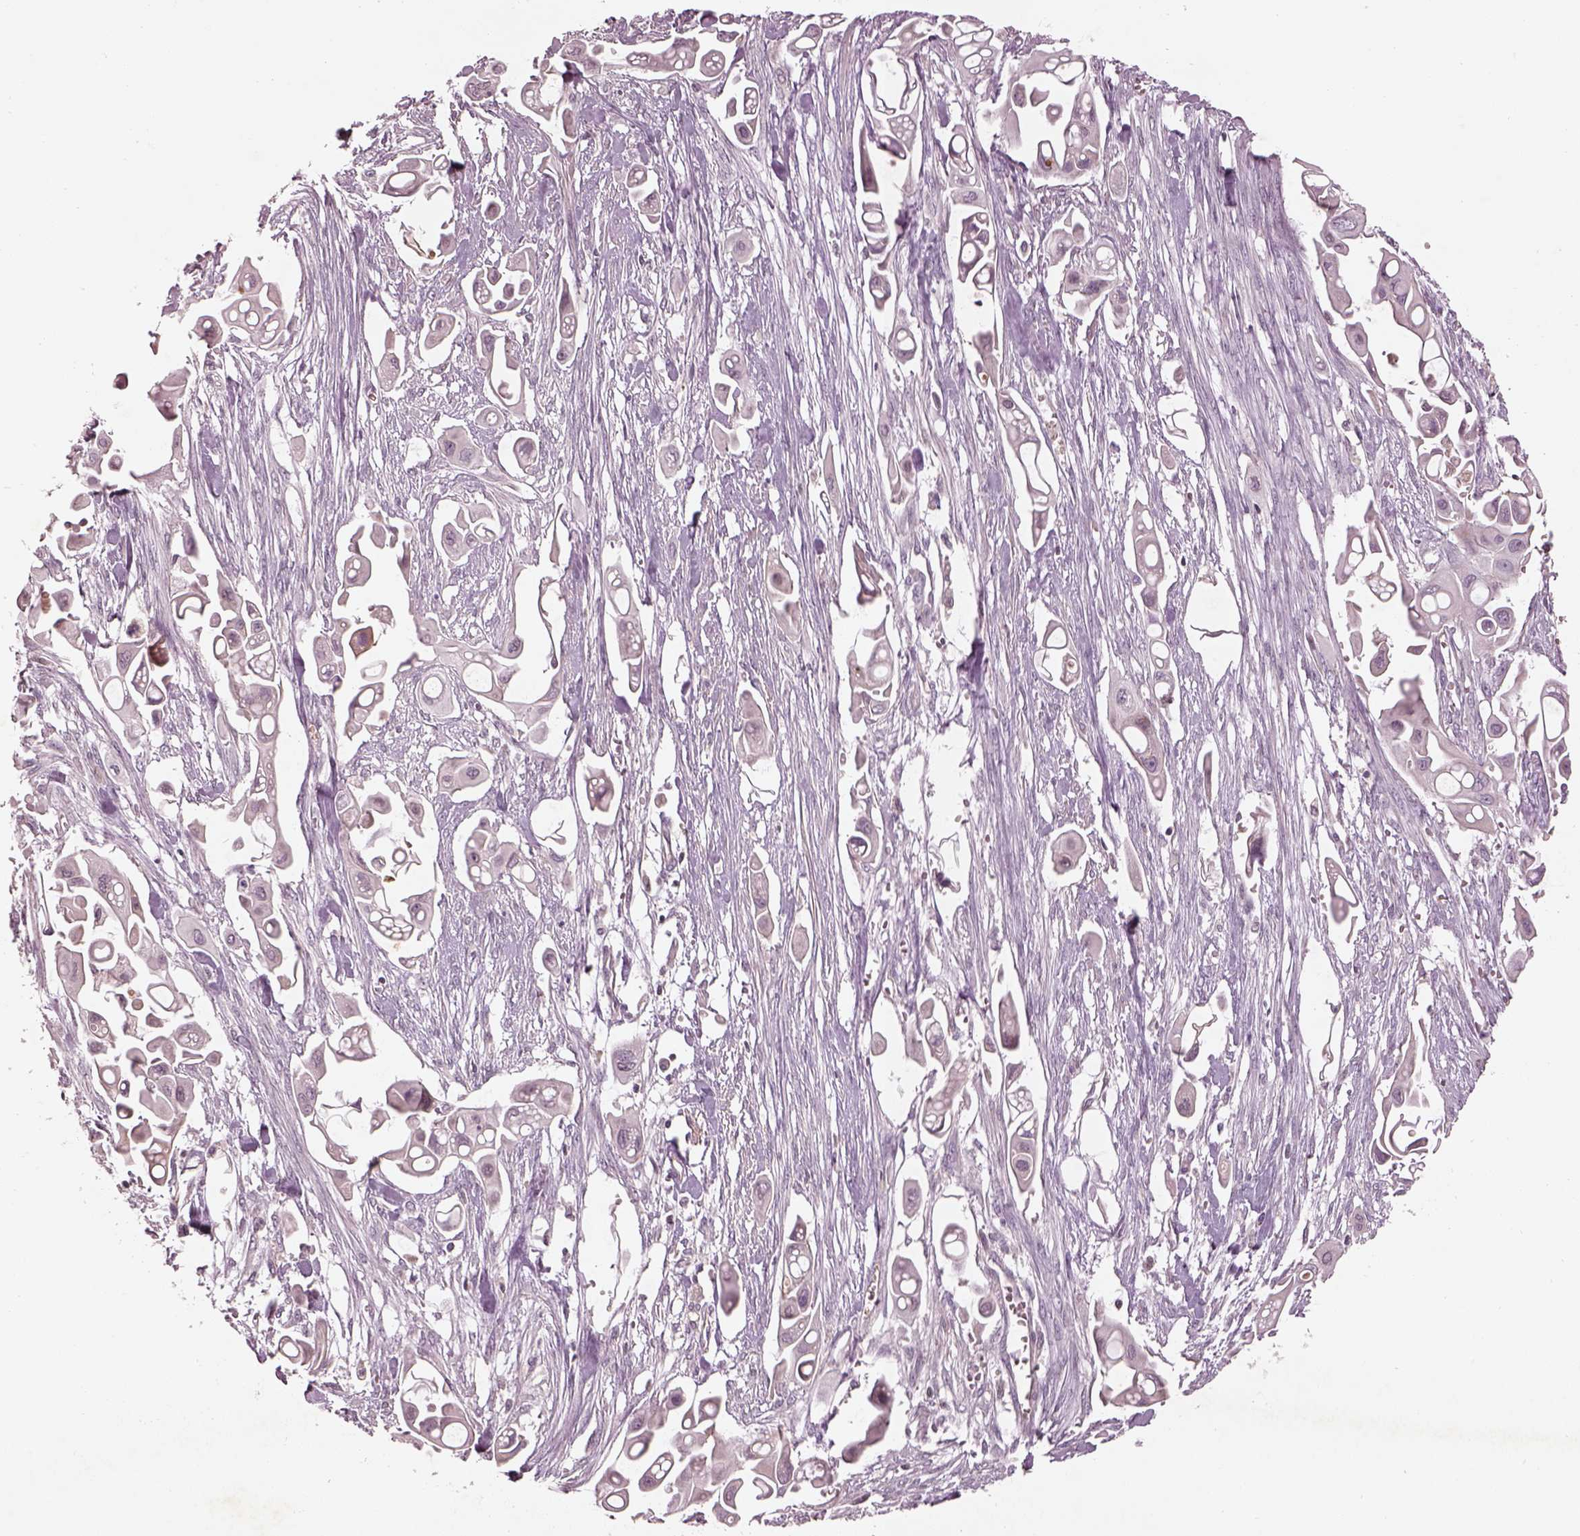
{"staining": {"intensity": "negative", "quantity": "none", "location": "none"}, "tissue": "pancreatic cancer", "cell_type": "Tumor cells", "image_type": "cancer", "snomed": [{"axis": "morphology", "description": "Adenocarcinoma, NOS"}, {"axis": "topography", "description": "Pancreas"}], "caption": "This image is of pancreatic cancer (adenocarcinoma) stained with immunohistochemistry (IHC) to label a protein in brown with the nuclei are counter-stained blue. There is no staining in tumor cells.", "gene": "TLX3", "patient": {"sex": "male", "age": 50}}